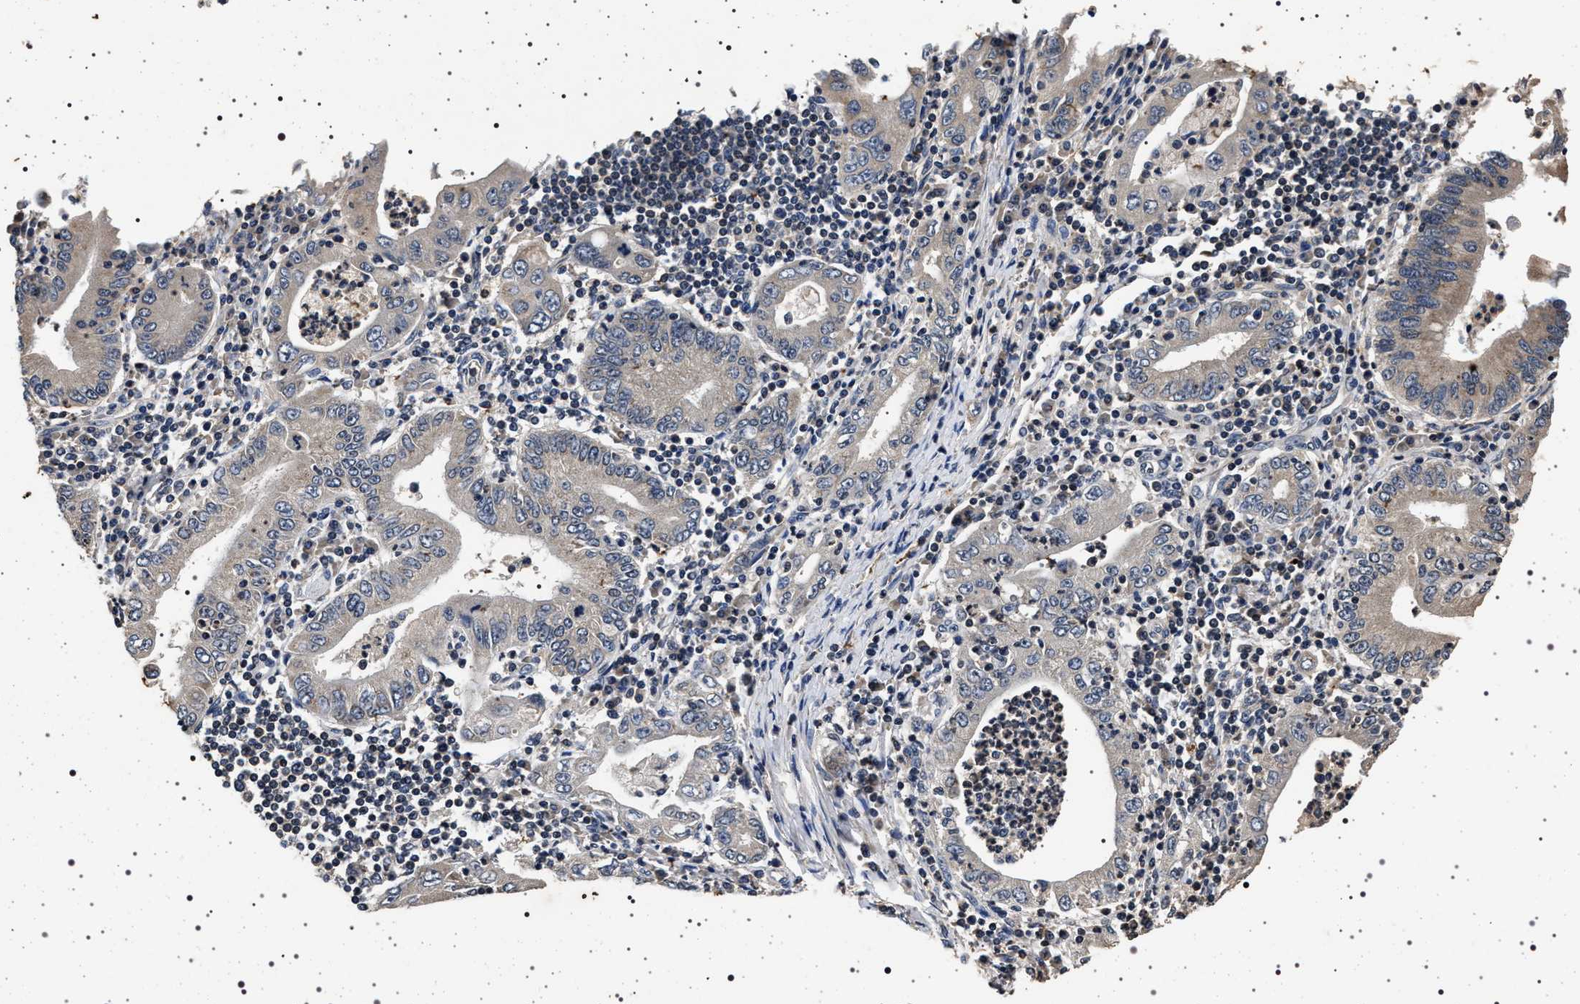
{"staining": {"intensity": "weak", "quantity": "25%-75%", "location": "cytoplasmic/membranous"}, "tissue": "stomach cancer", "cell_type": "Tumor cells", "image_type": "cancer", "snomed": [{"axis": "morphology", "description": "Normal tissue, NOS"}, {"axis": "morphology", "description": "Adenocarcinoma, NOS"}, {"axis": "topography", "description": "Esophagus"}, {"axis": "topography", "description": "Stomach, upper"}, {"axis": "topography", "description": "Peripheral nerve tissue"}], "caption": "Immunohistochemical staining of human stomach cancer reveals weak cytoplasmic/membranous protein expression in about 25%-75% of tumor cells.", "gene": "CDKN1B", "patient": {"sex": "male", "age": 62}}